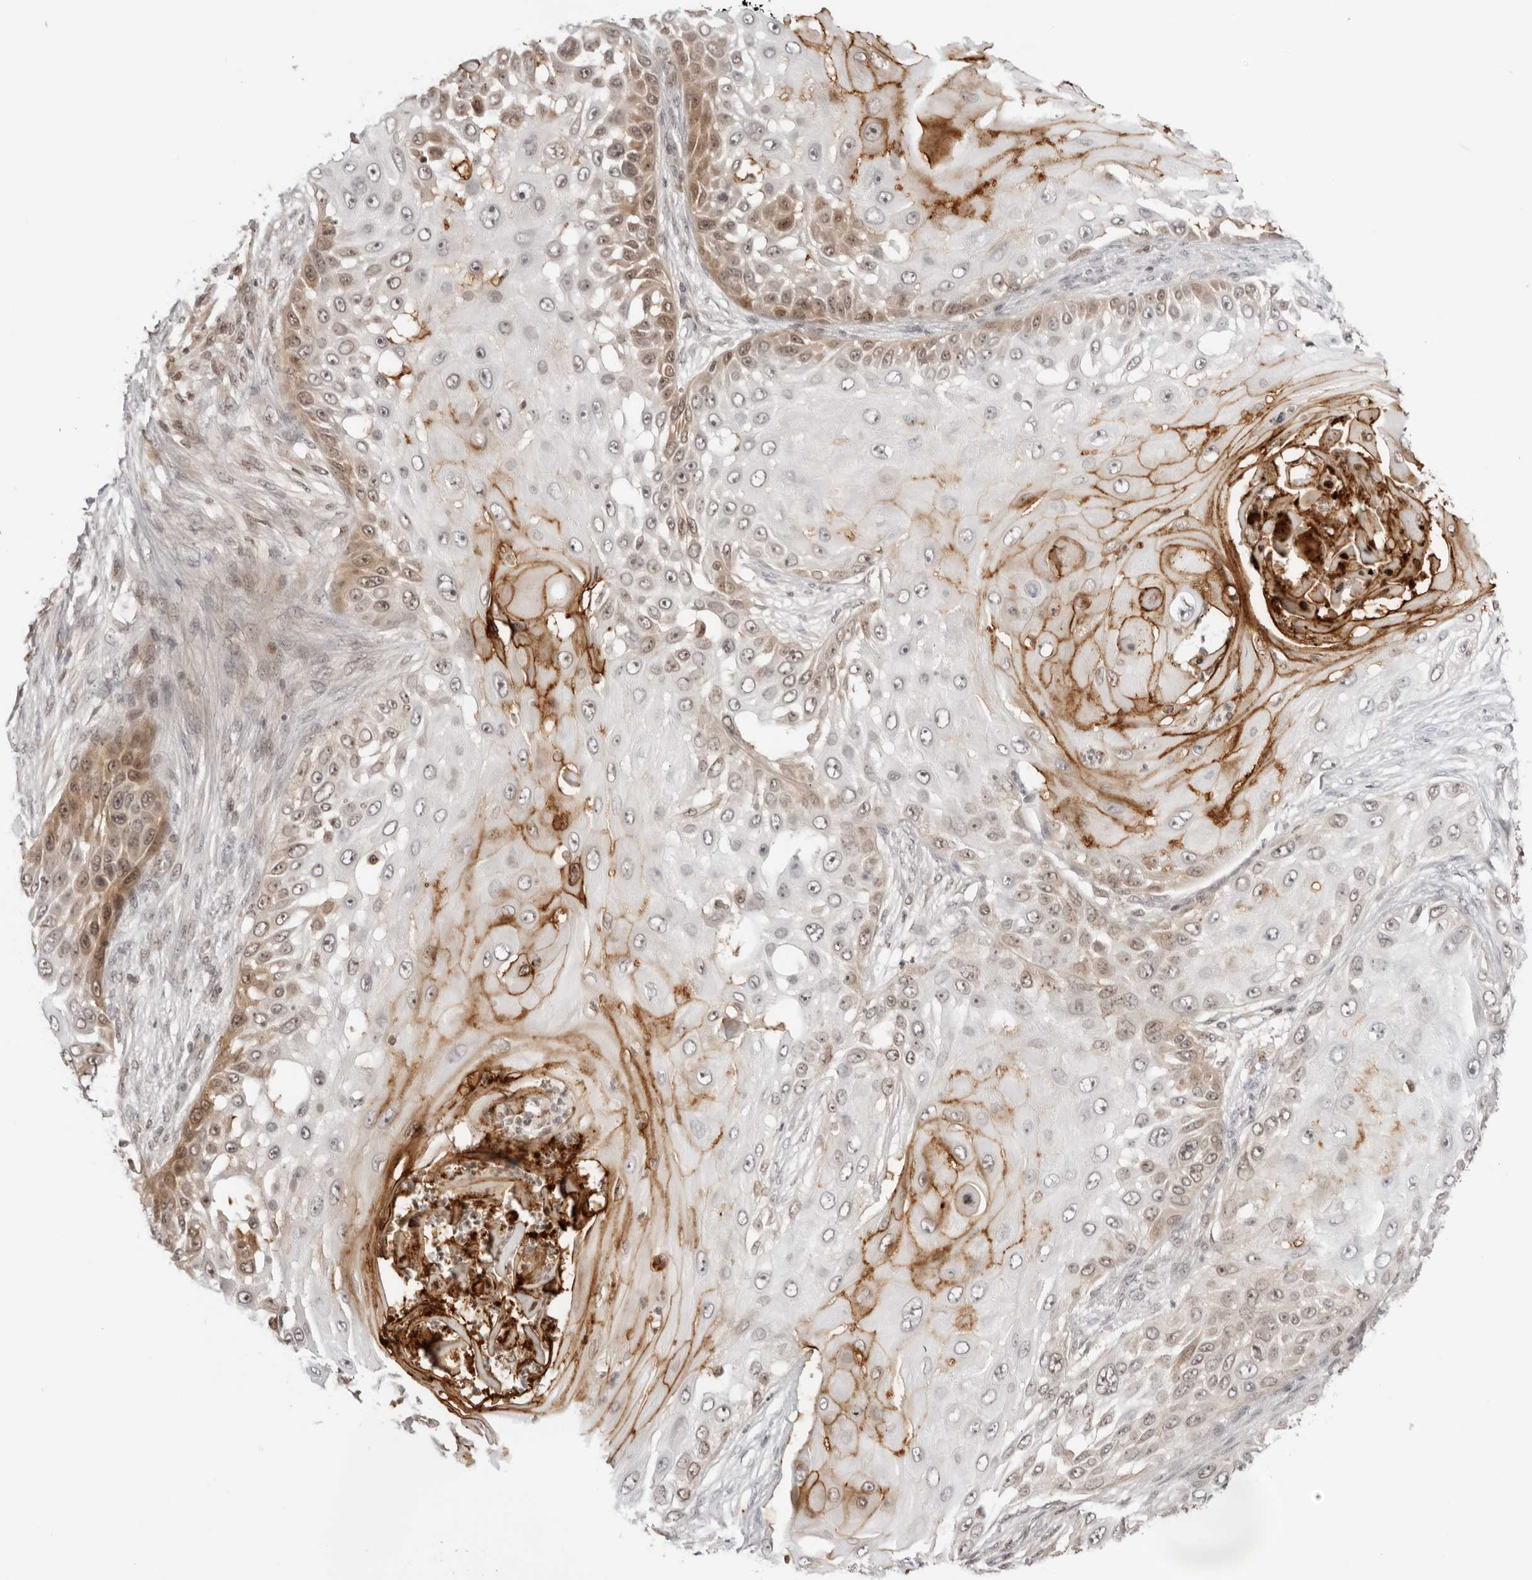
{"staining": {"intensity": "moderate", "quantity": "<25%", "location": "cytoplasmic/membranous"}, "tissue": "skin cancer", "cell_type": "Tumor cells", "image_type": "cancer", "snomed": [{"axis": "morphology", "description": "Squamous cell carcinoma, NOS"}, {"axis": "topography", "description": "Skin"}], "caption": "Immunohistochemistry of human squamous cell carcinoma (skin) demonstrates low levels of moderate cytoplasmic/membranous staining in approximately <25% of tumor cells. (DAB = brown stain, brightfield microscopy at high magnification).", "gene": "RNF146", "patient": {"sex": "female", "age": 44}}